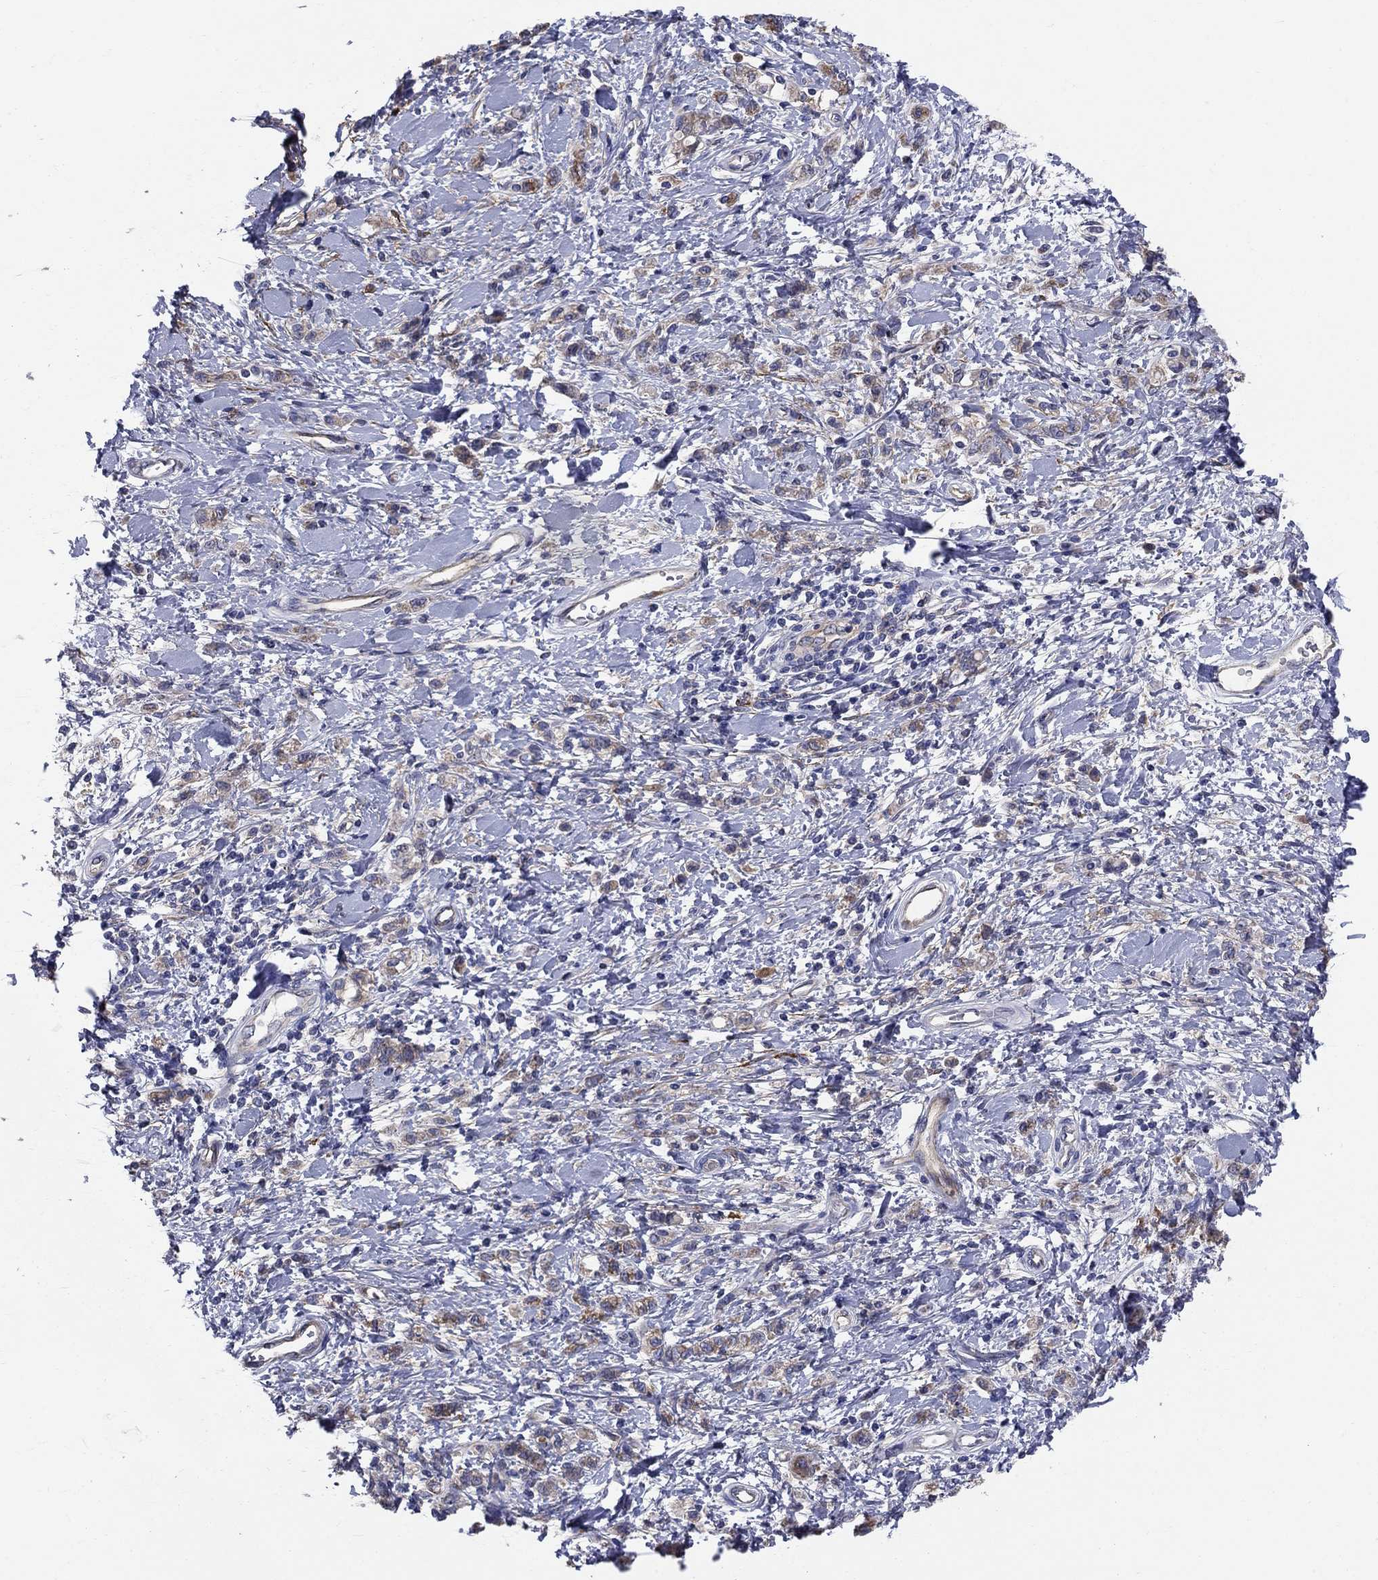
{"staining": {"intensity": "weak", "quantity": "25%-75%", "location": "cytoplasmic/membranous"}, "tissue": "stomach cancer", "cell_type": "Tumor cells", "image_type": "cancer", "snomed": [{"axis": "morphology", "description": "Adenocarcinoma, NOS"}, {"axis": "topography", "description": "Stomach"}], "caption": "Protein analysis of stomach cancer tissue reveals weak cytoplasmic/membranous expression in about 25%-75% of tumor cells. The protein is stained brown, and the nuclei are stained in blue (DAB IHC with brightfield microscopy, high magnification).", "gene": "EMP2", "patient": {"sex": "male", "age": 77}}